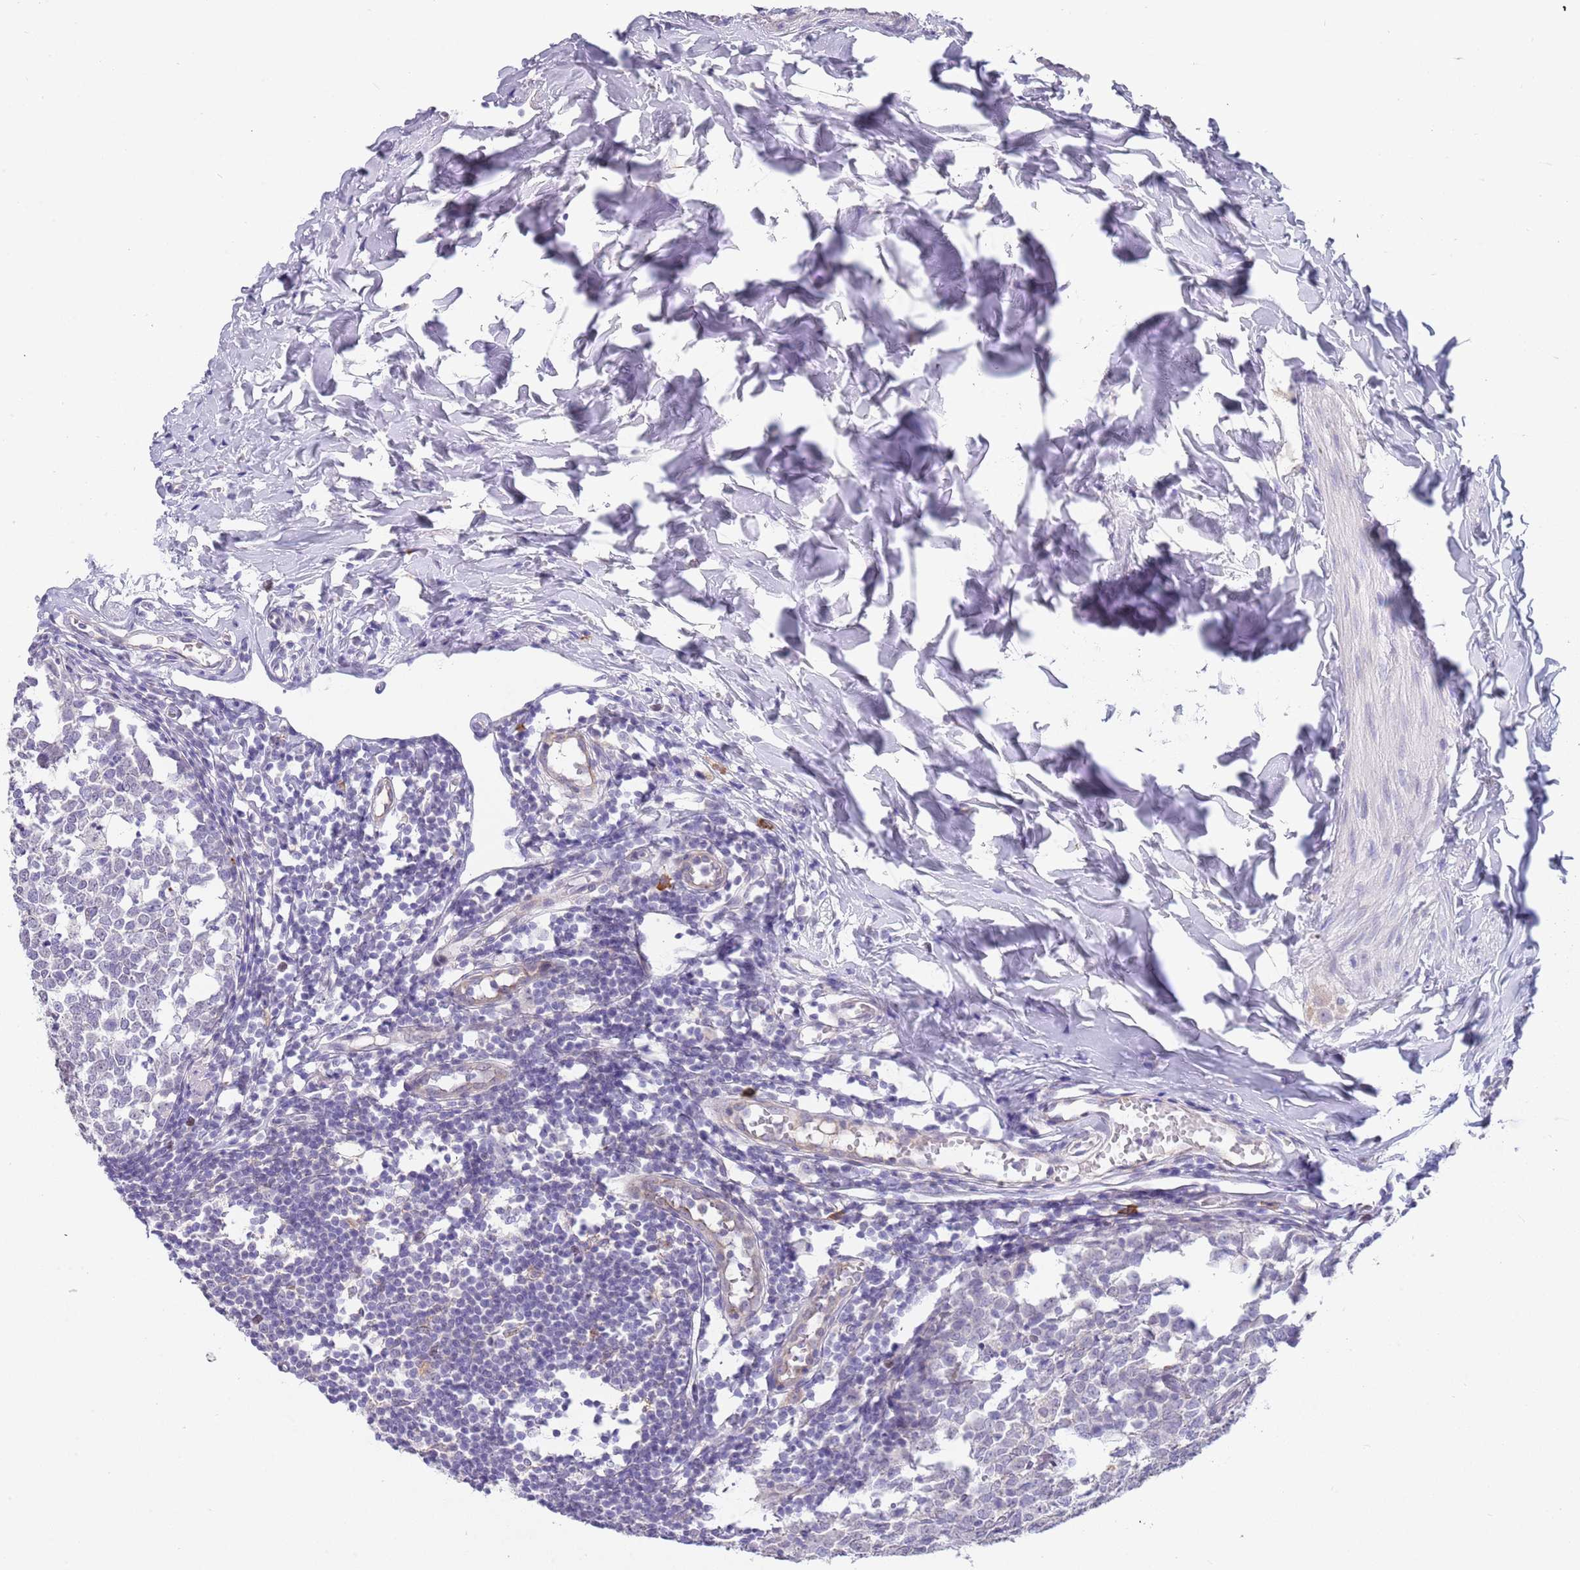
{"staining": {"intensity": "weak", "quantity": "<25%", "location": "cytoplasmic/membranous"}, "tissue": "appendix", "cell_type": "Glandular cells", "image_type": "normal", "snomed": [{"axis": "morphology", "description": "Normal tissue, NOS"}, {"axis": "topography", "description": "Appendix"}], "caption": "Immunohistochemistry photomicrograph of normal appendix stained for a protein (brown), which displays no positivity in glandular cells.", "gene": "TNRC6C", "patient": {"sex": "male", "age": 14}}